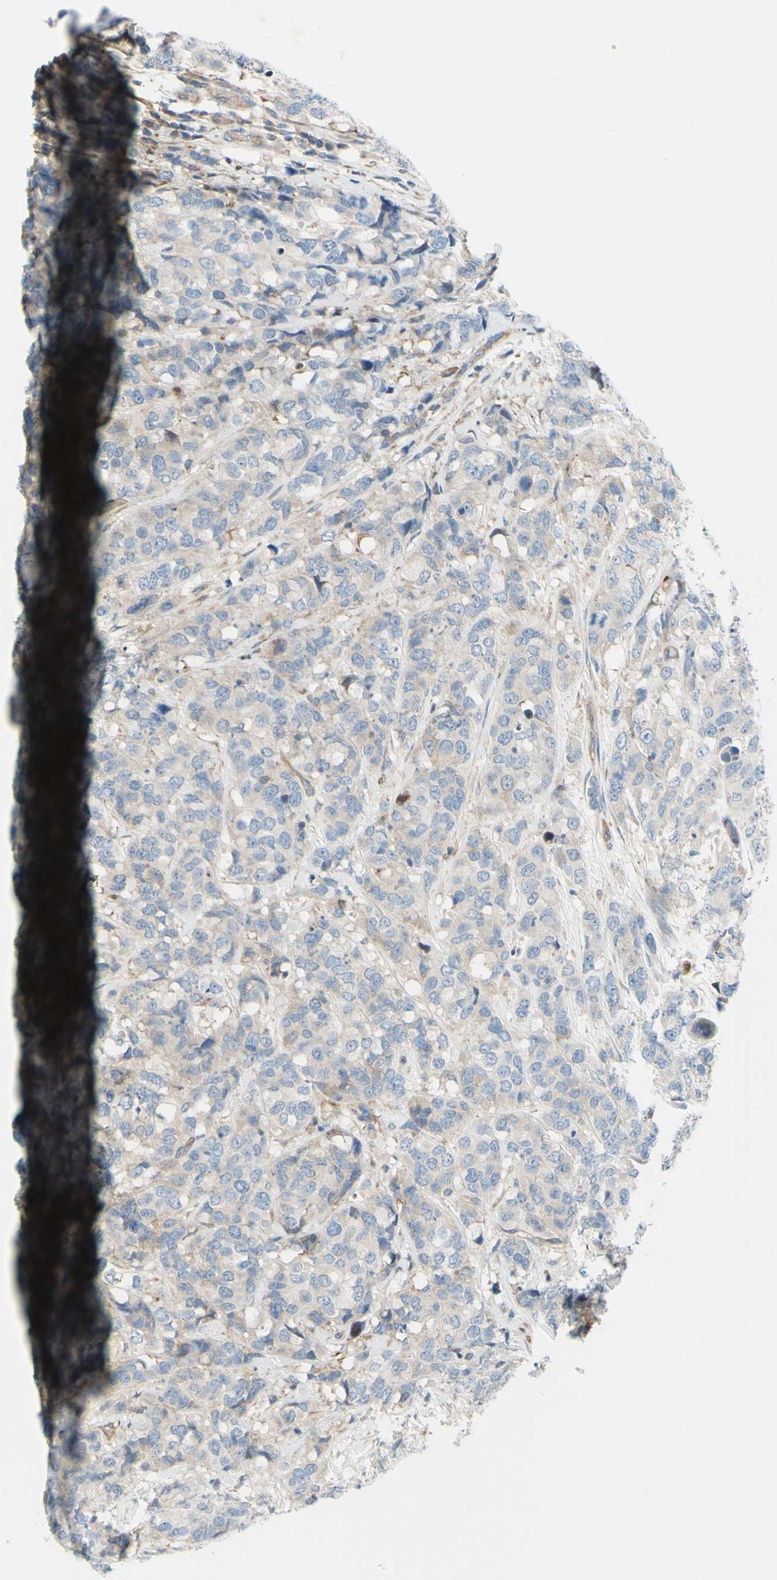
{"staining": {"intensity": "negative", "quantity": "none", "location": "none"}, "tissue": "breast cancer", "cell_type": "Tumor cells", "image_type": "cancer", "snomed": [{"axis": "morphology", "description": "Lobular carcinoma"}, {"axis": "topography", "description": "Breast"}], "caption": "High power microscopy micrograph of an immunohistochemistry (IHC) photomicrograph of breast cancer, revealing no significant positivity in tumor cells. (DAB (3,3'-diaminobenzidine) IHC with hematoxylin counter stain).", "gene": "PAK2", "patient": {"sex": "female", "age": 59}}